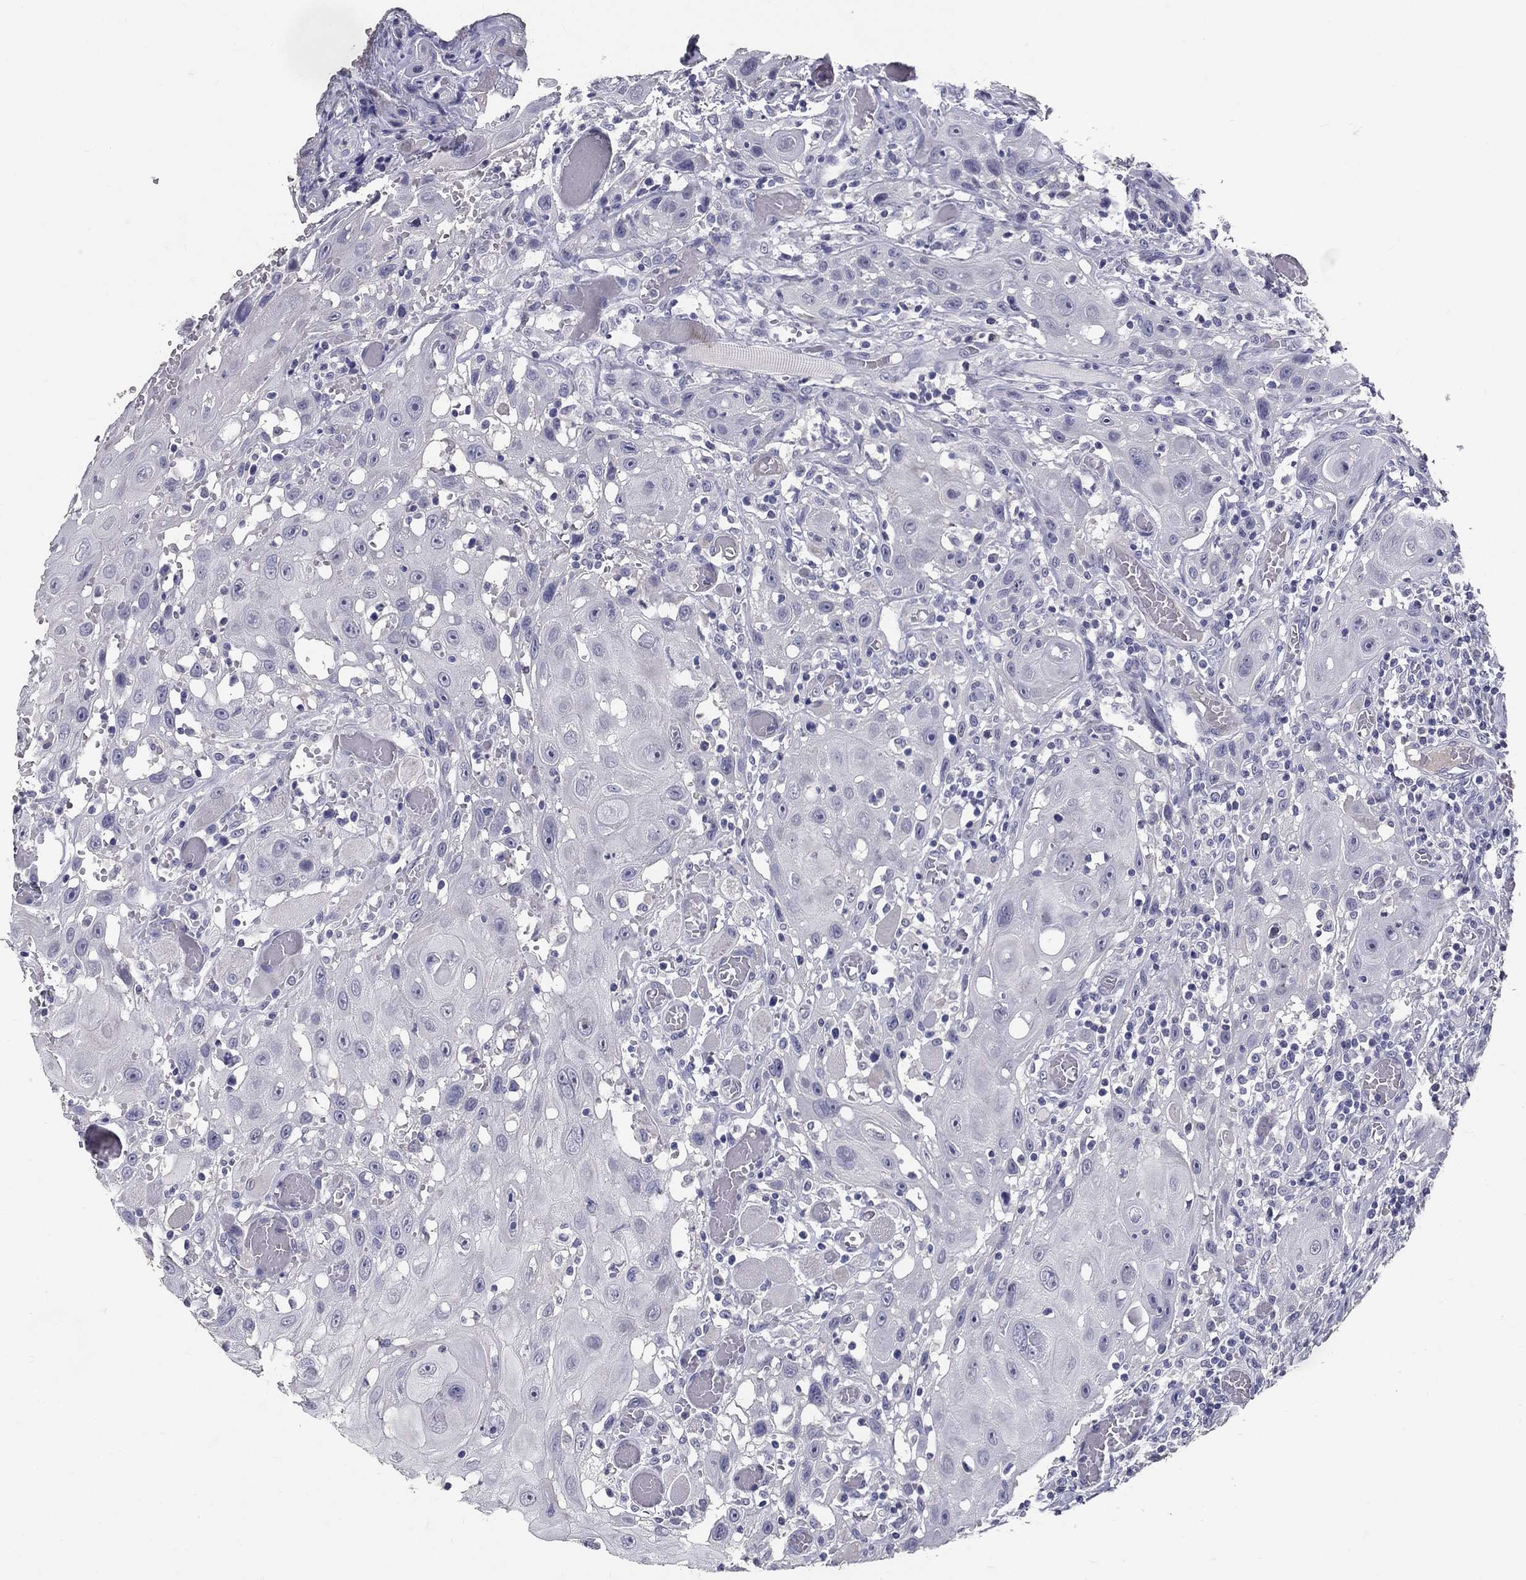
{"staining": {"intensity": "negative", "quantity": "none", "location": "none"}, "tissue": "head and neck cancer", "cell_type": "Tumor cells", "image_type": "cancer", "snomed": [{"axis": "morphology", "description": "Normal tissue, NOS"}, {"axis": "morphology", "description": "Squamous cell carcinoma, NOS"}, {"axis": "topography", "description": "Oral tissue"}, {"axis": "topography", "description": "Head-Neck"}], "caption": "Tumor cells show no significant protein staining in head and neck squamous cell carcinoma.", "gene": "POMC", "patient": {"sex": "male", "age": 71}}